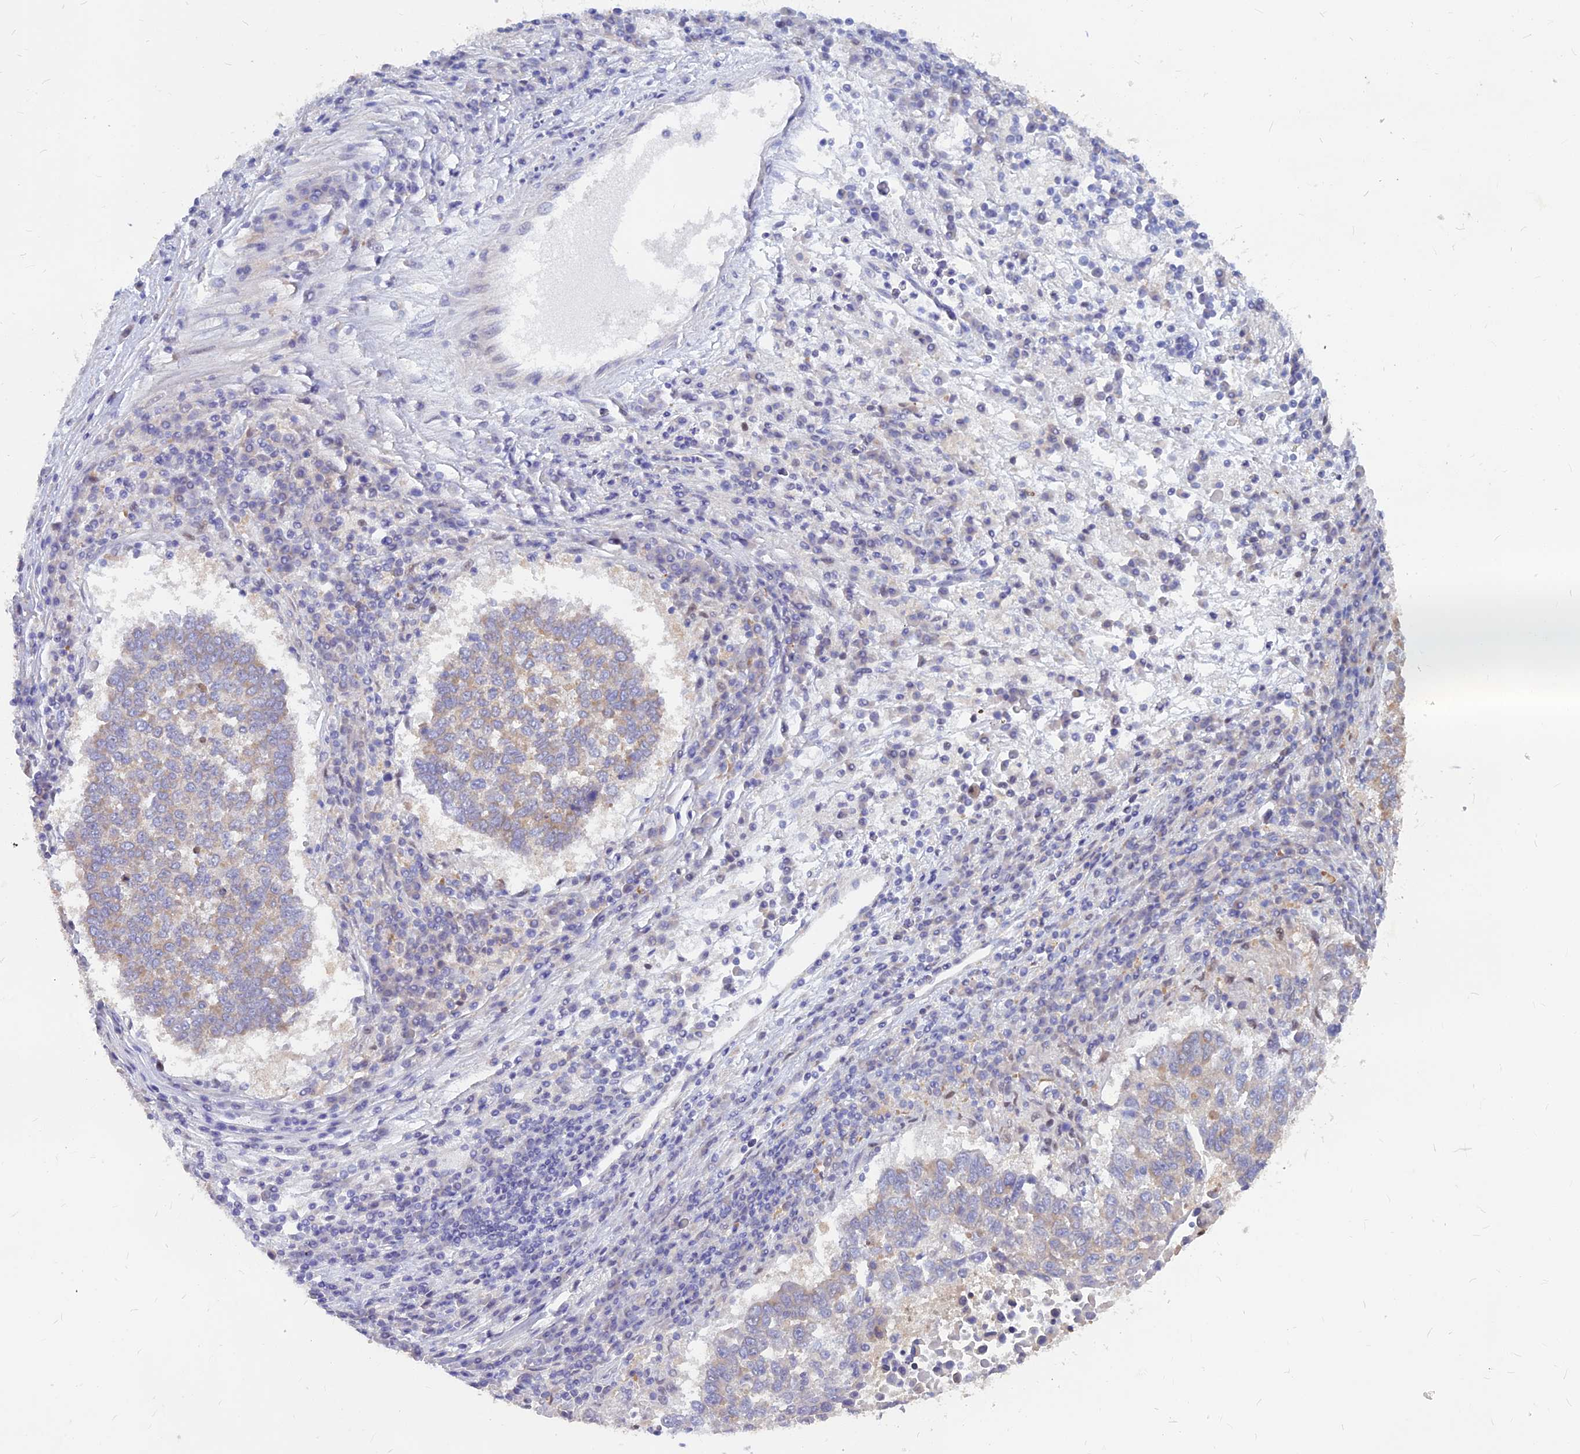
{"staining": {"intensity": "negative", "quantity": "none", "location": "none"}, "tissue": "lung cancer", "cell_type": "Tumor cells", "image_type": "cancer", "snomed": [{"axis": "morphology", "description": "Squamous cell carcinoma, NOS"}, {"axis": "topography", "description": "Lung"}], "caption": "Immunohistochemistry micrograph of neoplastic tissue: lung cancer (squamous cell carcinoma) stained with DAB exhibits no significant protein staining in tumor cells. Brightfield microscopy of immunohistochemistry (IHC) stained with DAB (brown) and hematoxylin (blue), captured at high magnification.", "gene": "DNAJC16", "patient": {"sex": "male", "age": 73}}